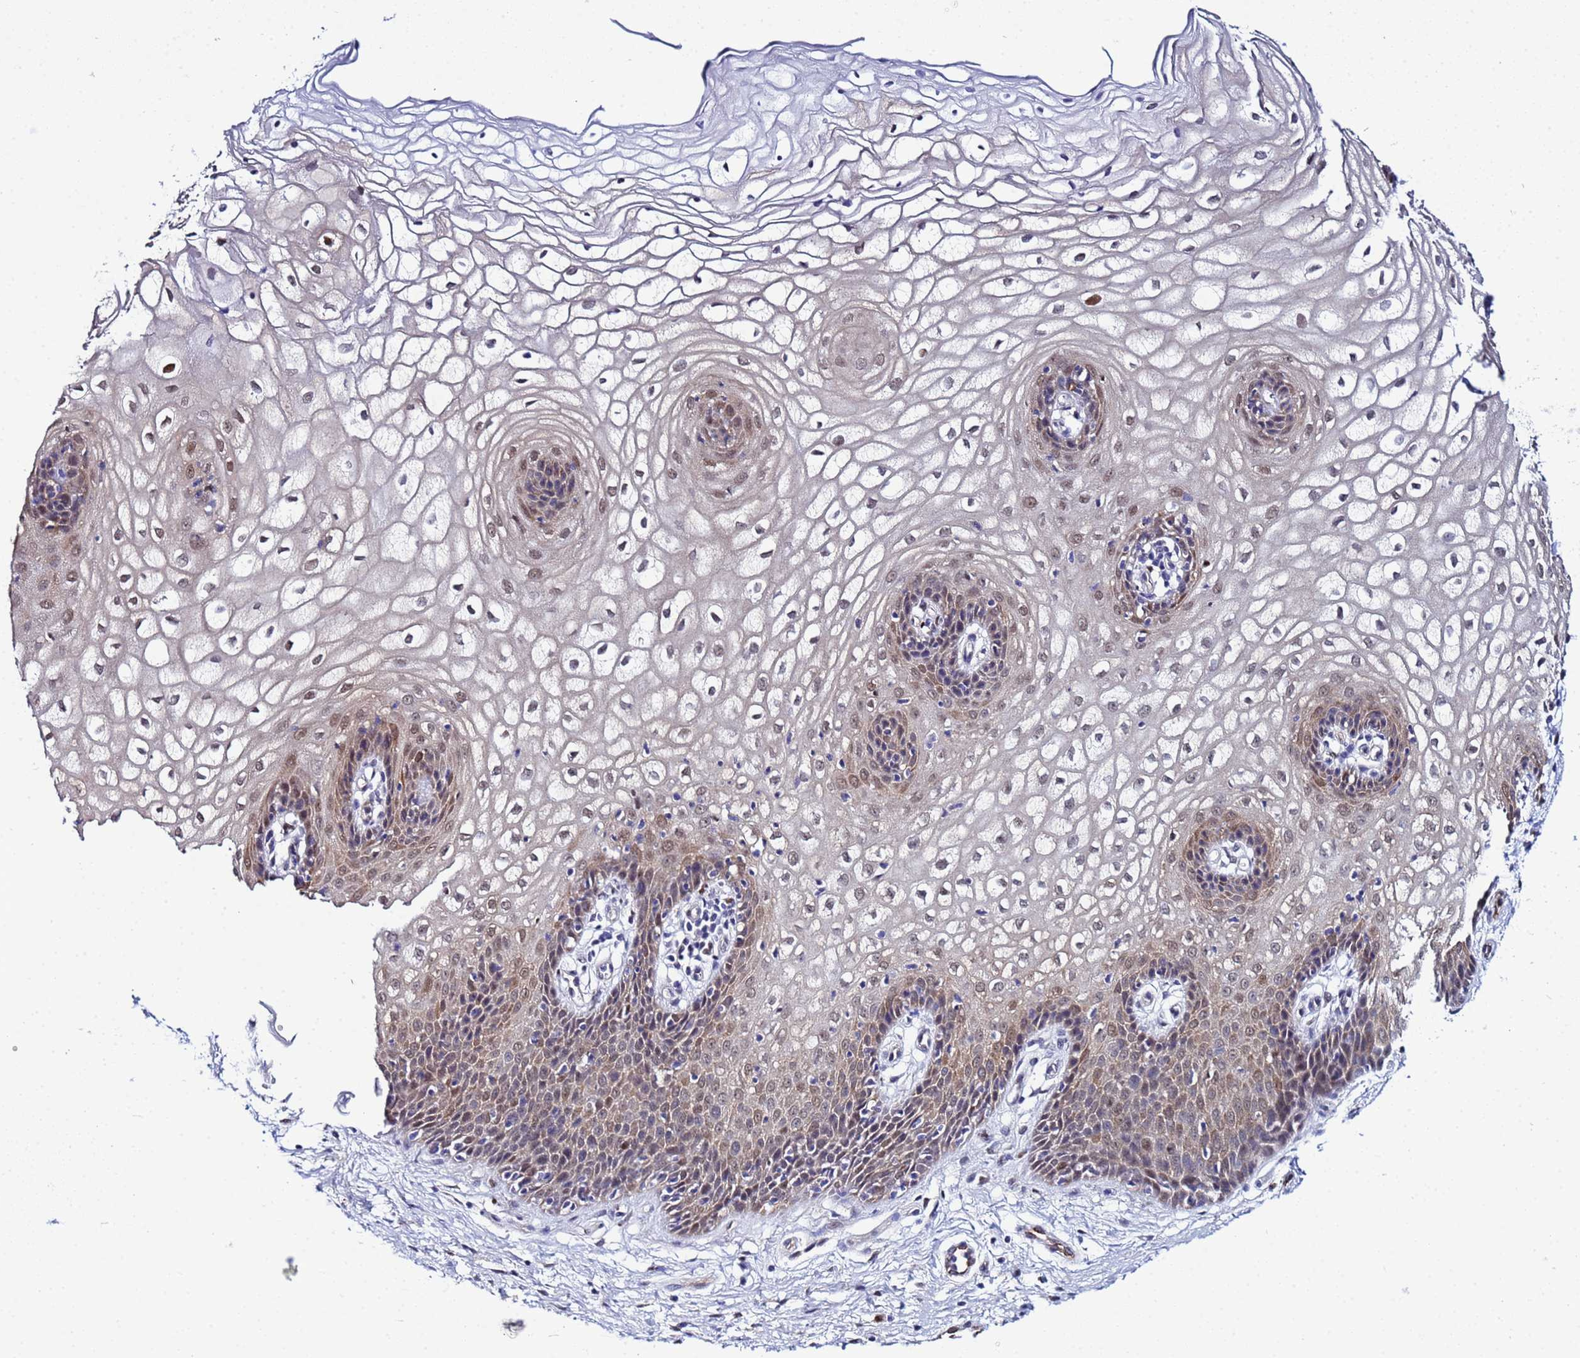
{"staining": {"intensity": "moderate", "quantity": "25%-75%", "location": "cytoplasmic/membranous,nuclear"}, "tissue": "vagina", "cell_type": "Squamous epithelial cells", "image_type": "normal", "snomed": [{"axis": "morphology", "description": "Normal tissue, NOS"}, {"axis": "topography", "description": "Vagina"}], "caption": "The photomicrograph demonstrates a brown stain indicating the presence of a protein in the cytoplasmic/membranous,nuclear of squamous epithelial cells in vagina. Immunohistochemistry (ihc) stains the protein of interest in brown and the nuclei are stained blue.", "gene": "SLC25A37", "patient": {"sex": "female", "age": 34}}